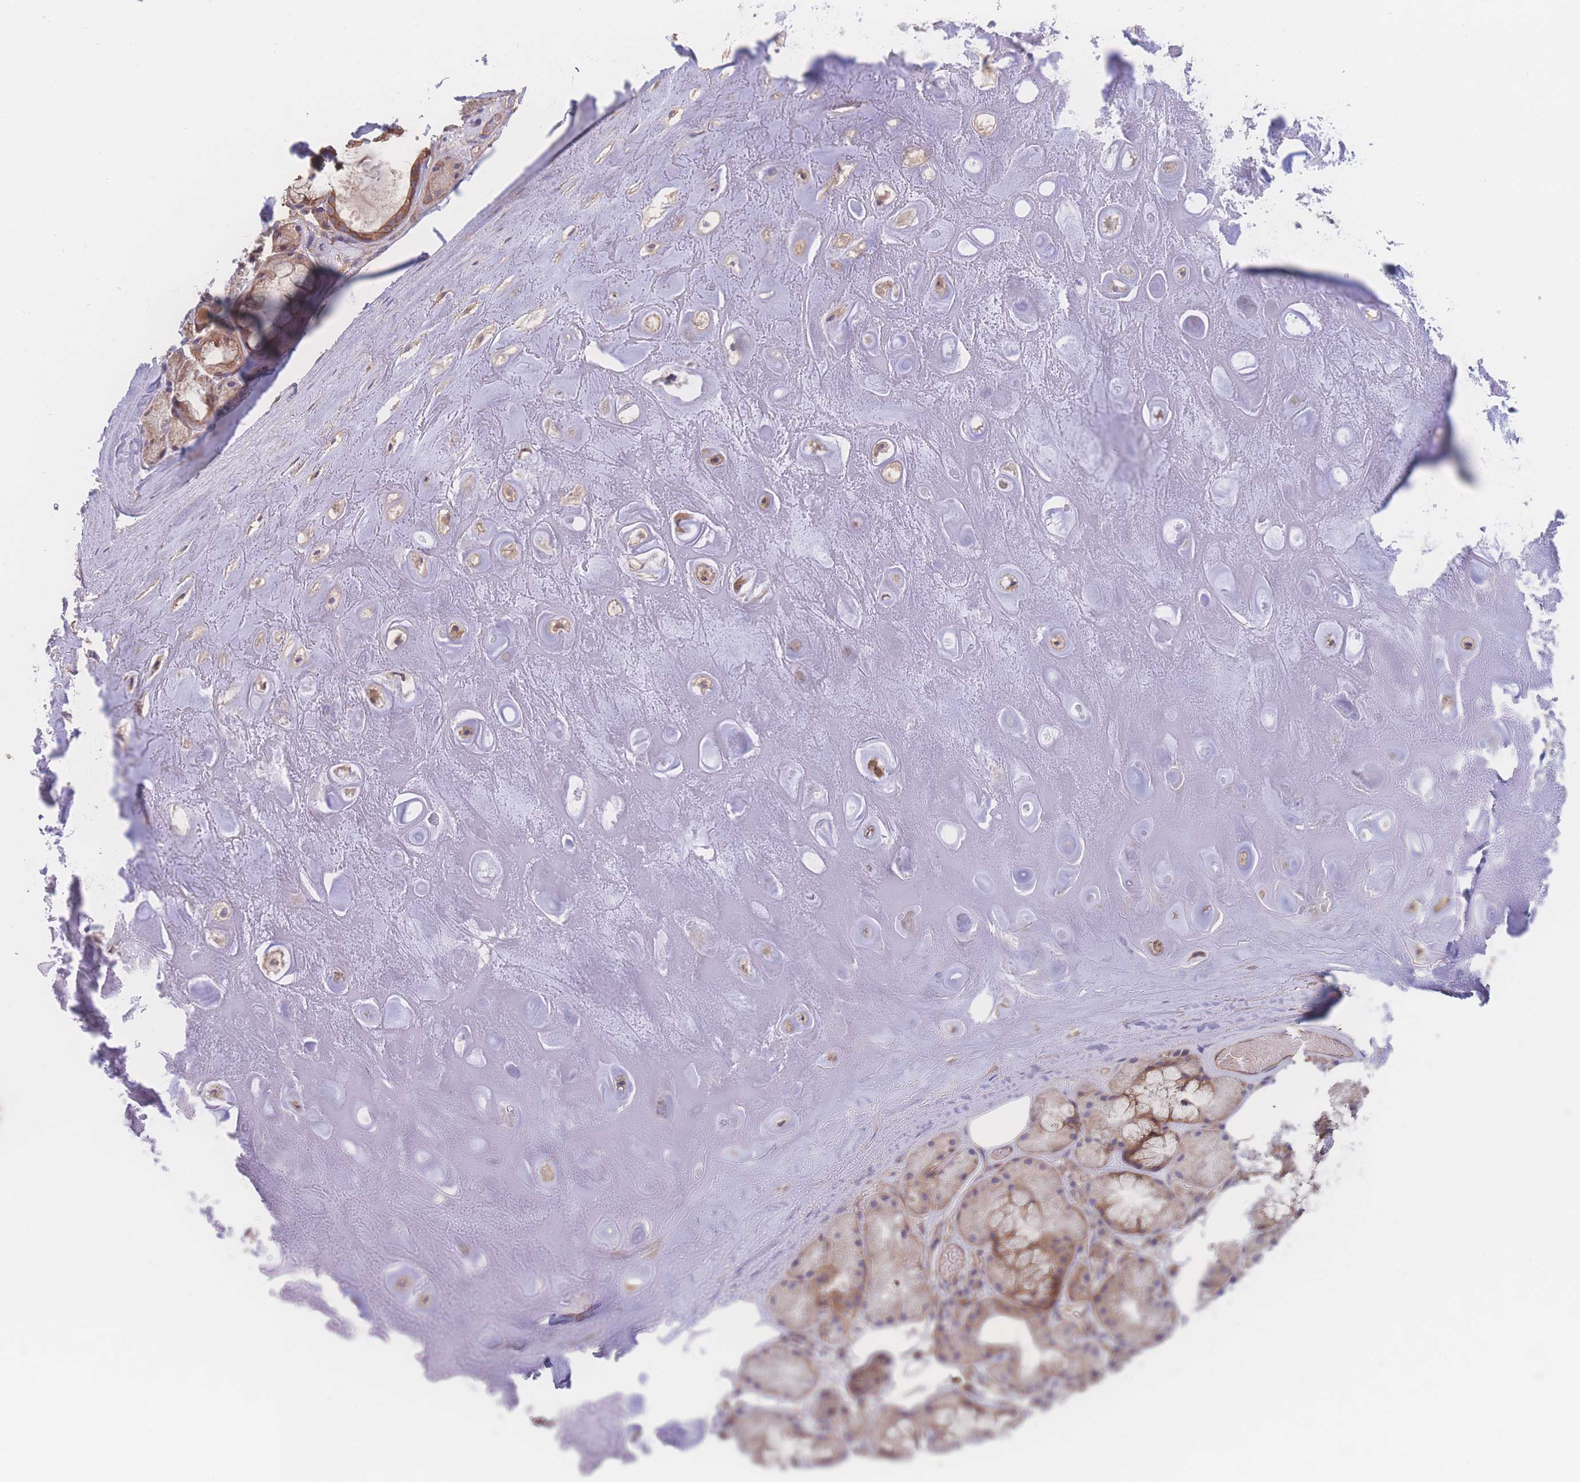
{"staining": {"intensity": "moderate", "quantity": "25%-75%", "location": "cytoplasmic/membranous"}, "tissue": "soft tissue", "cell_type": "Chondrocytes", "image_type": "normal", "snomed": [{"axis": "morphology", "description": "Normal tissue, NOS"}, {"axis": "topography", "description": "Cartilage tissue"}], "caption": "Protein expression analysis of unremarkable human soft tissue reveals moderate cytoplasmic/membranous expression in approximately 25%-75% of chondrocytes. (Brightfield microscopy of DAB IHC at high magnification).", "gene": "CFAP97", "patient": {"sex": "male", "age": 81}}